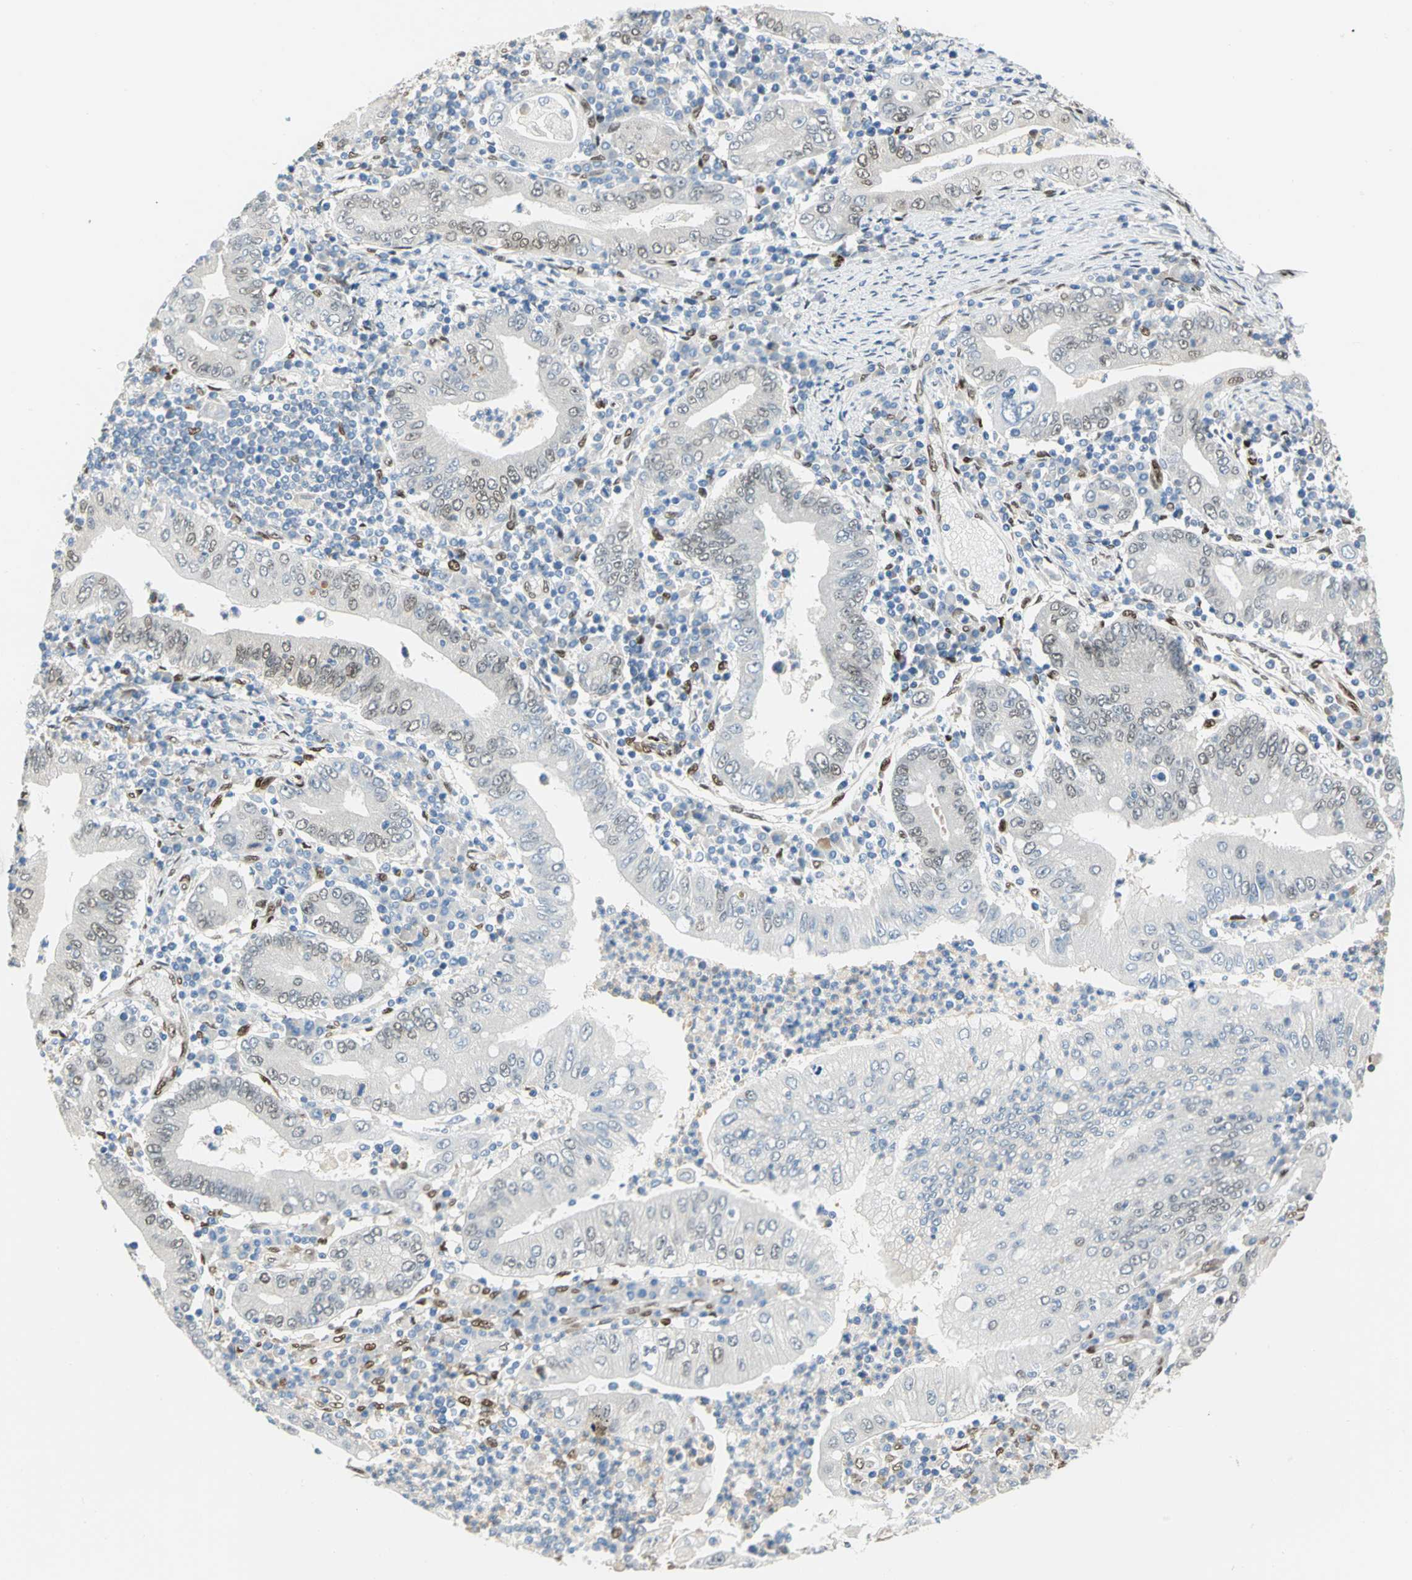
{"staining": {"intensity": "negative", "quantity": "none", "location": "none"}, "tissue": "stomach cancer", "cell_type": "Tumor cells", "image_type": "cancer", "snomed": [{"axis": "morphology", "description": "Normal tissue, NOS"}, {"axis": "morphology", "description": "Adenocarcinoma, NOS"}, {"axis": "topography", "description": "Esophagus"}, {"axis": "topography", "description": "Stomach, upper"}, {"axis": "topography", "description": "Peripheral nerve tissue"}], "caption": "The histopathology image exhibits no staining of tumor cells in stomach cancer (adenocarcinoma). (Stains: DAB (3,3'-diaminobenzidine) immunohistochemistry (IHC) with hematoxylin counter stain, Microscopy: brightfield microscopy at high magnification).", "gene": "RBFOX2", "patient": {"sex": "male", "age": 62}}